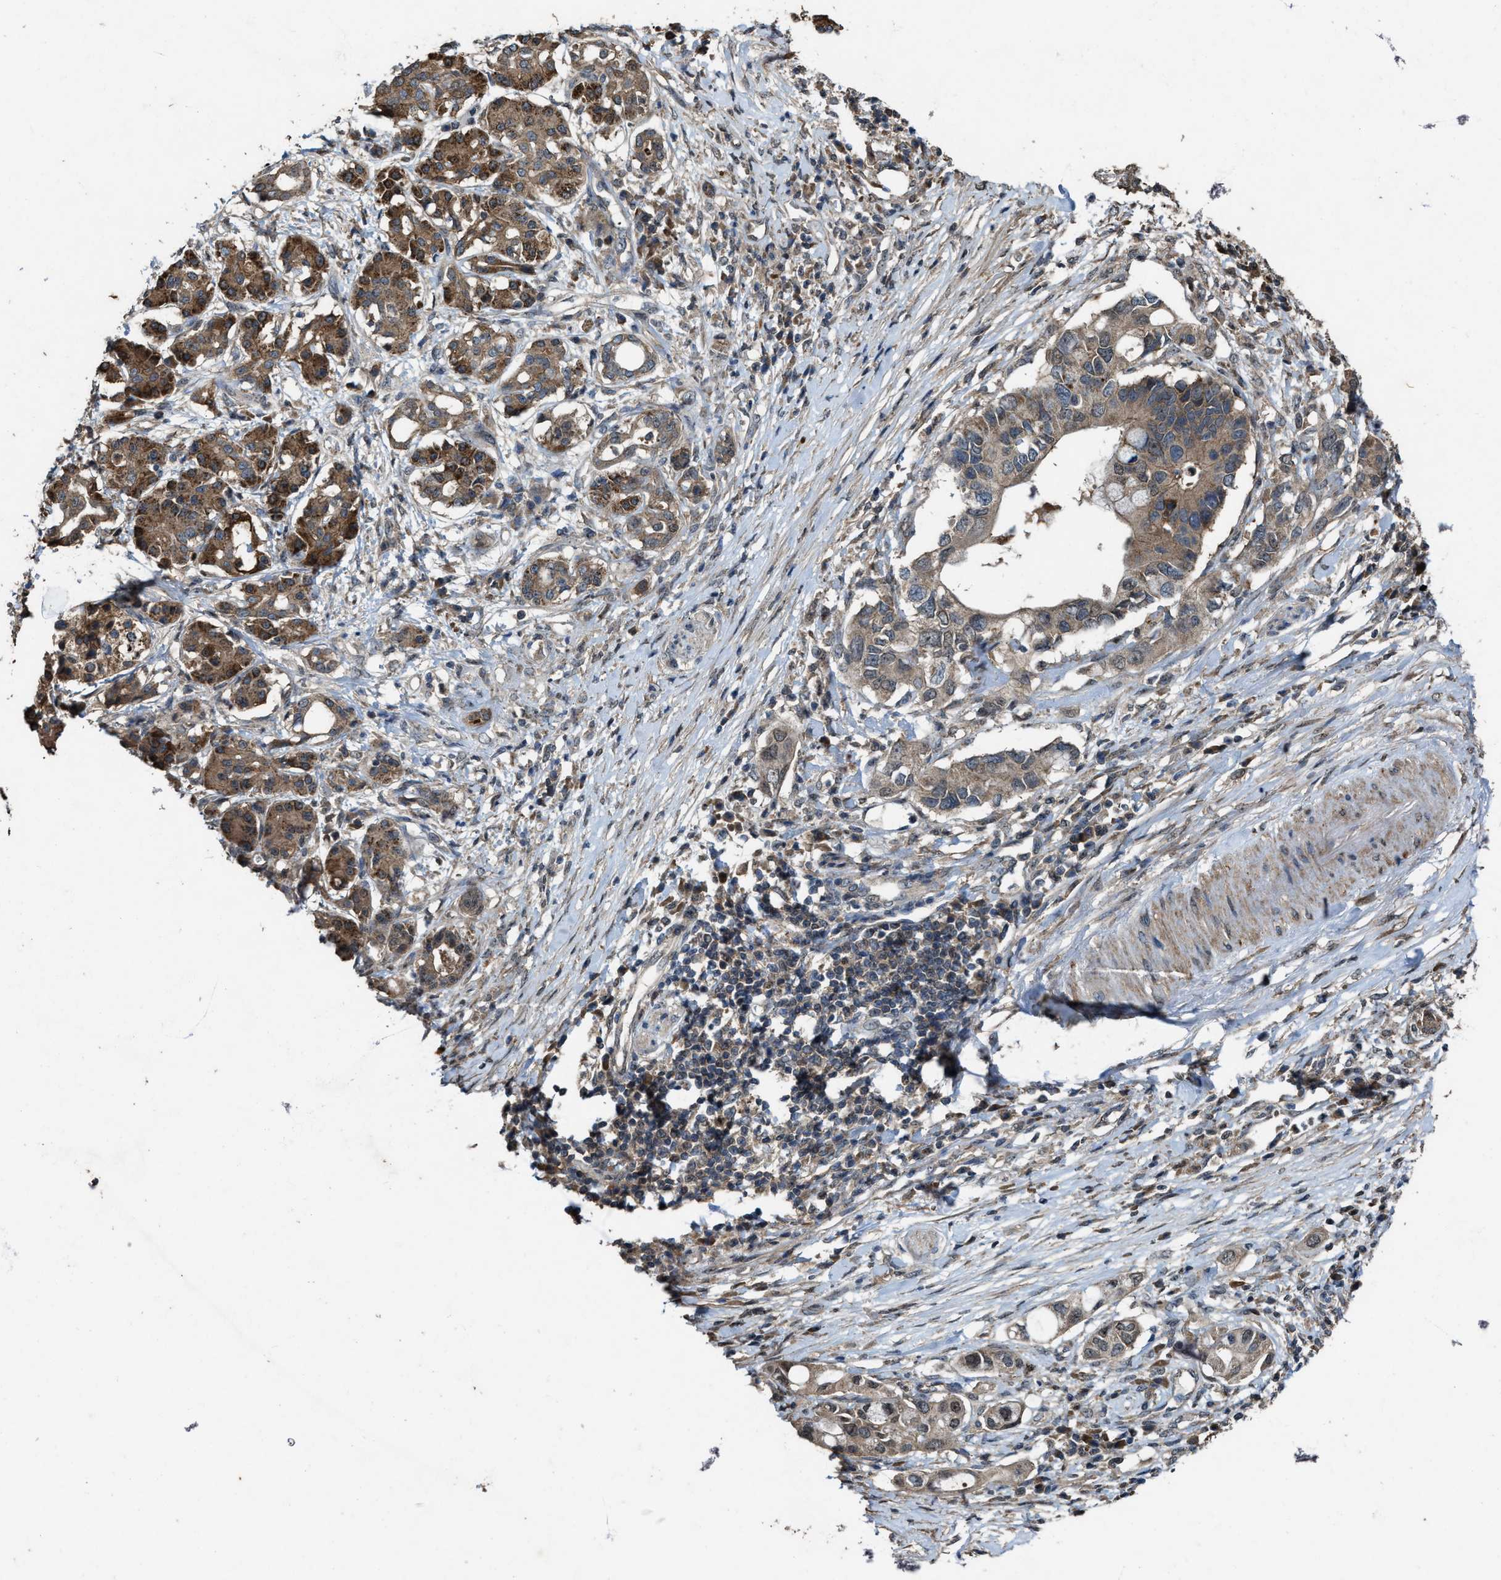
{"staining": {"intensity": "weak", "quantity": ">75%", "location": "cytoplasmic/membranous"}, "tissue": "pancreatic cancer", "cell_type": "Tumor cells", "image_type": "cancer", "snomed": [{"axis": "morphology", "description": "Adenocarcinoma, NOS"}, {"axis": "topography", "description": "Pancreas"}], "caption": "There is low levels of weak cytoplasmic/membranous expression in tumor cells of pancreatic cancer, as demonstrated by immunohistochemical staining (brown color).", "gene": "PDP2", "patient": {"sex": "female", "age": 56}}